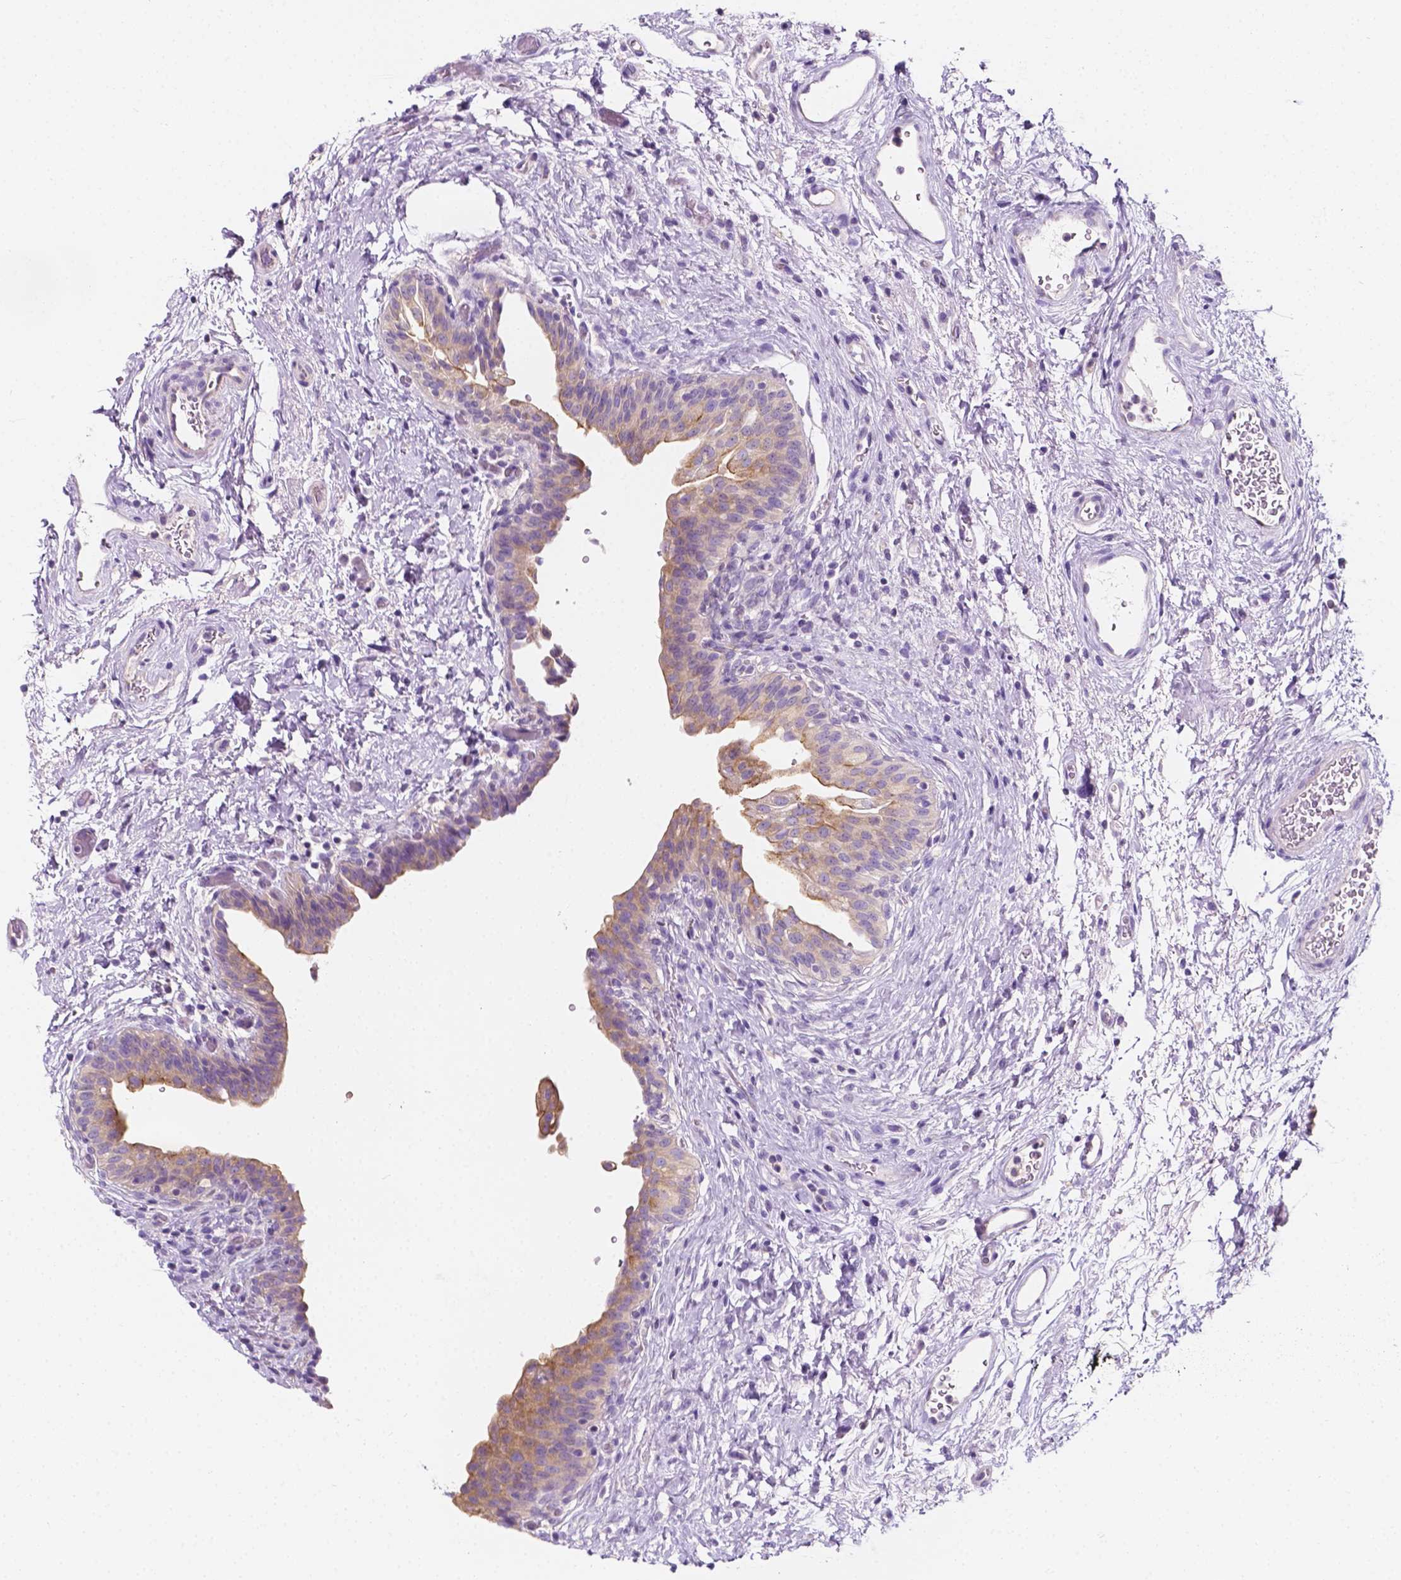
{"staining": {"intensity": "weak", "quantity": ">75%", "location": "cytoplasmic/membranous"}, "tissue": "urinary bladder", "cell_type": "Urothelial cells", "image_type": "normal", "snomed": [{"axis": "morphology", "description": "Normal tissue, NOS"}, {"axis": "topography", "description": "Urinary bladder"}], "caption": "A micrograph of urinary bladder stained for a protein reveals weak cytoplasmic/membranous brown staining in urothelial cells.", "gene": "SIRT2", "patient": {"sex": "male", "age": 69}}